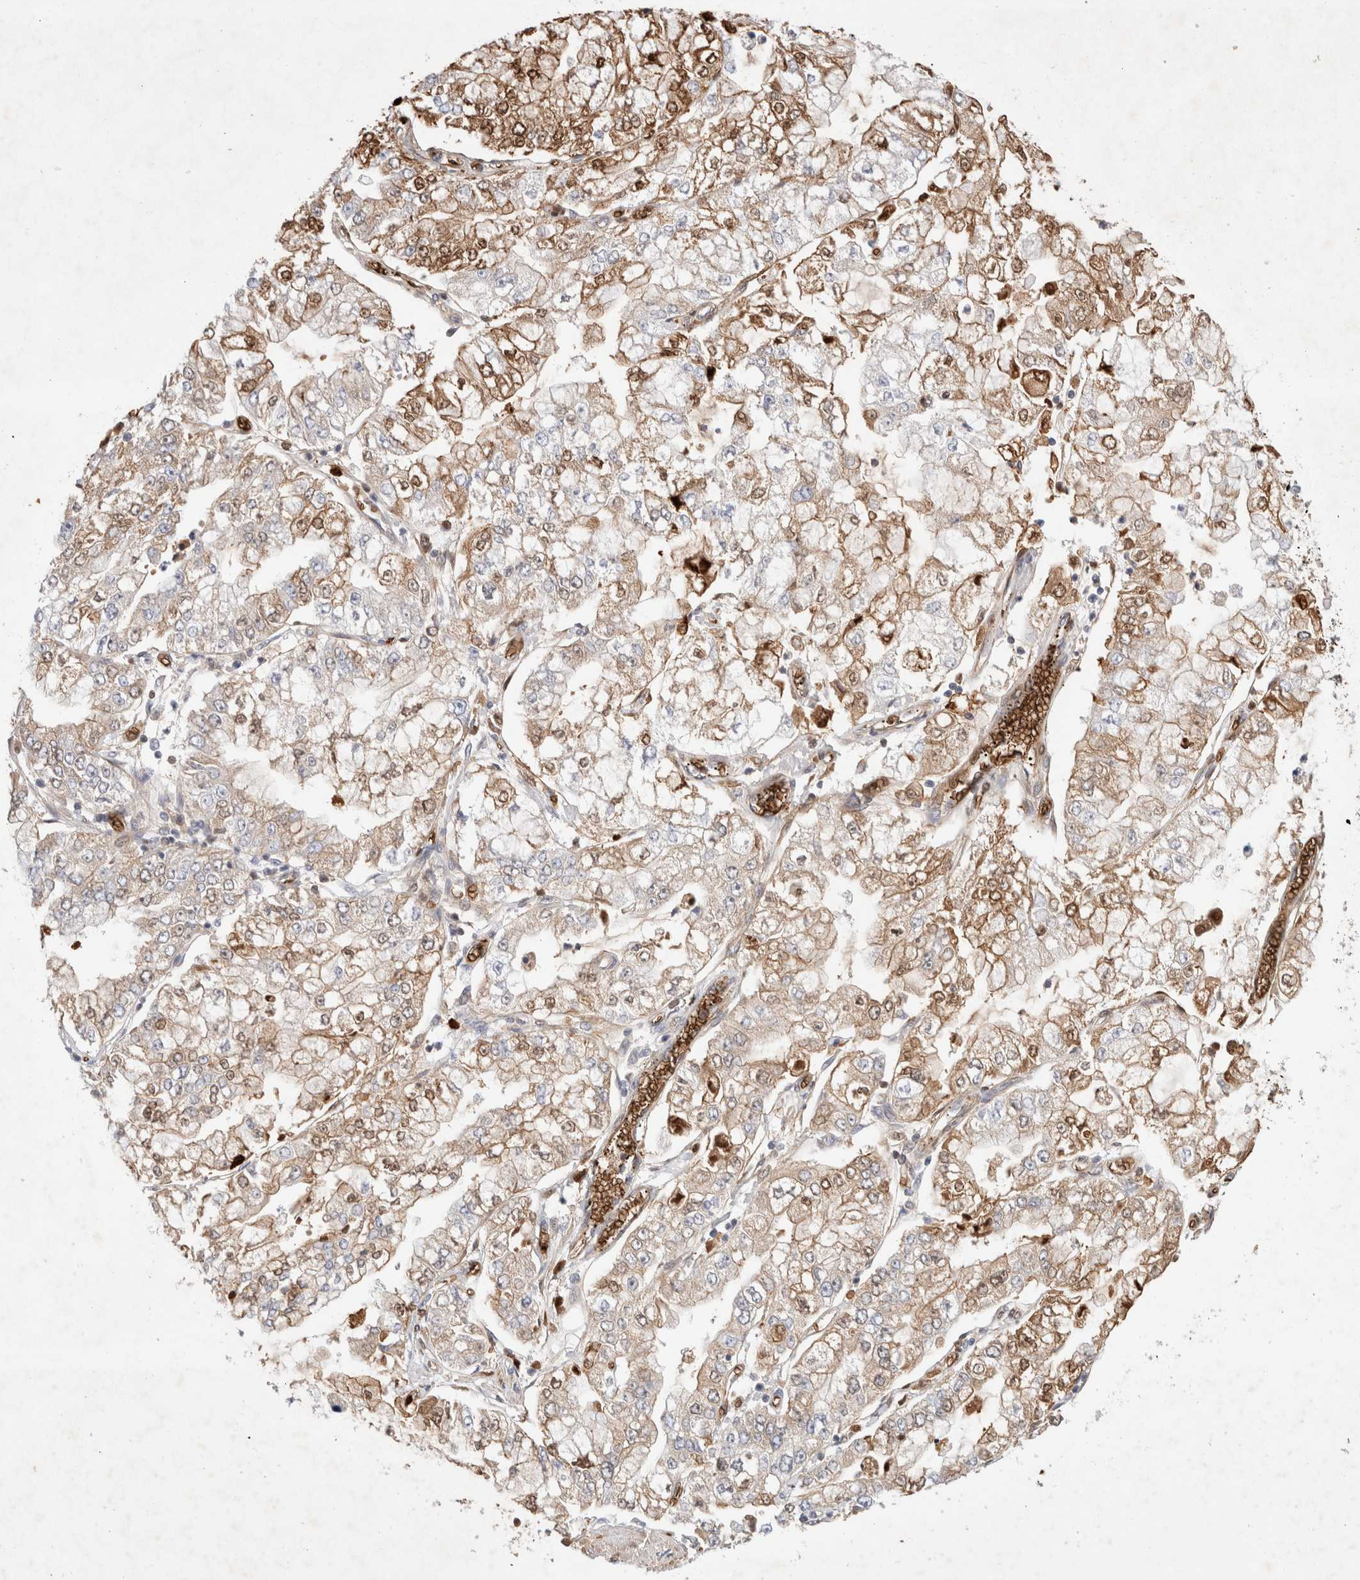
{"staining": {"intensity": "moderate", "quantity": "25%-75%", "location": "cytoplasmic/membranous,nuclear"}, "tissue": "stomach cancer", "cell_type": "Tumor cells", "image_type": "cancer", "snomed": [{"axis": "morphology", "description": "Adenocarcinoma, NOS"}, {"axis": "topography", "description": "Stomach"}], "caption": "The photomicrograph demonstrates a brown stain indicating the presence of a protein in the cytoplasmic/membranous and nuclear of tumor cells in stomach cancer. Immunohistochemistry stains the protein of interest in brown and the nuclei are stained blue.", "gene": "MST1", "patient": {"sex": "male", "age": 76}}